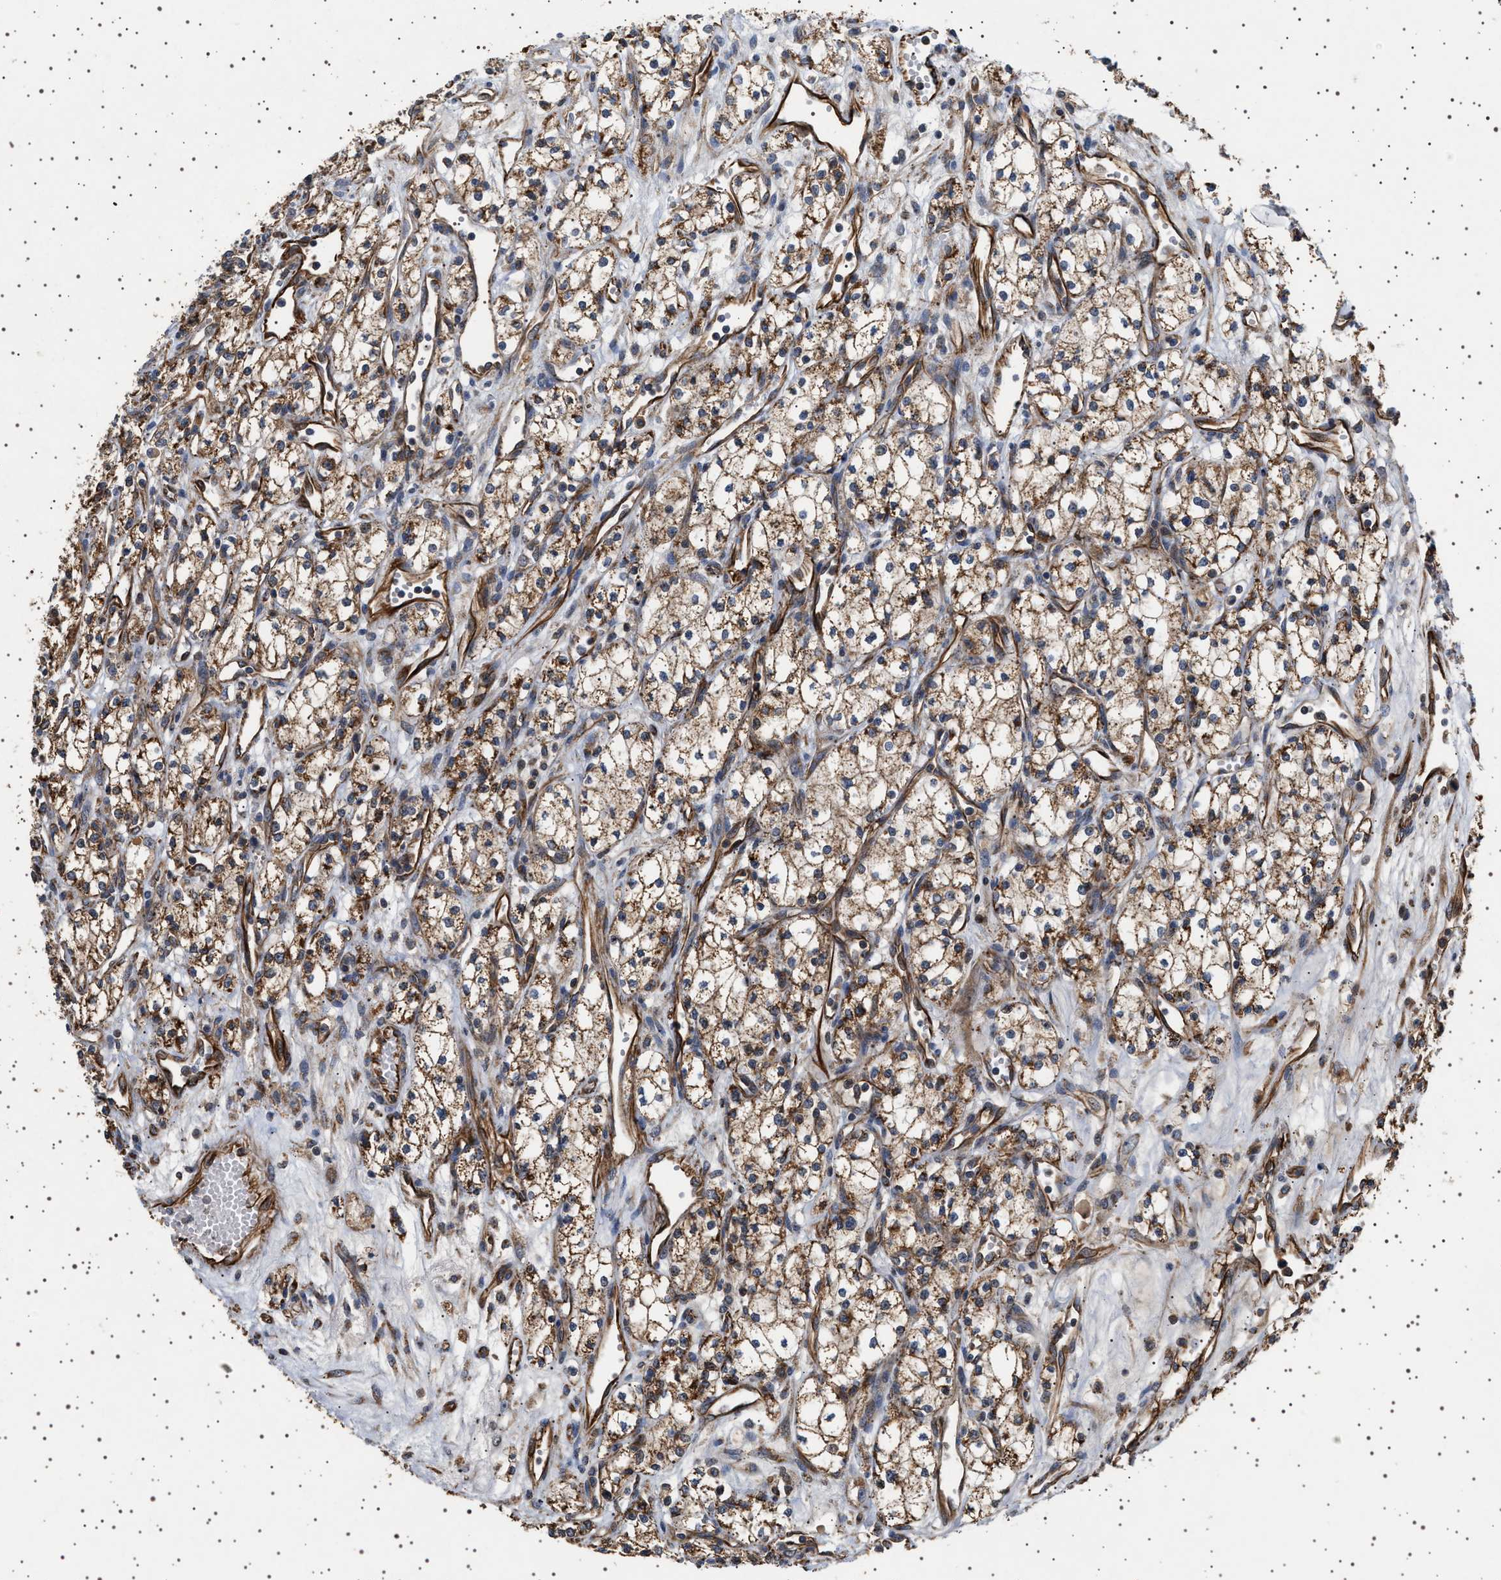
{"staining": {"intensity": "moderate", "quantity": ">75%", "location": "cytoplasmic/membranous"}, "tissue": "renal cancer", "cell_type": "Tumor cells", "image_type": "cancer", "snomed": [{"axis": "morphology", "description": "Adenocarcinoma, NOS"}, {"axis": "topography", "description": "Kidney"}], "caption": "Renal cancer (adenocarcinoma) stained with a brown dye shows moderate cytoplasmic/membranous positive expression in about >75% of tumor cells.", "gene": "TRUB2", "patient": {"sex": "male", "age": 59}}